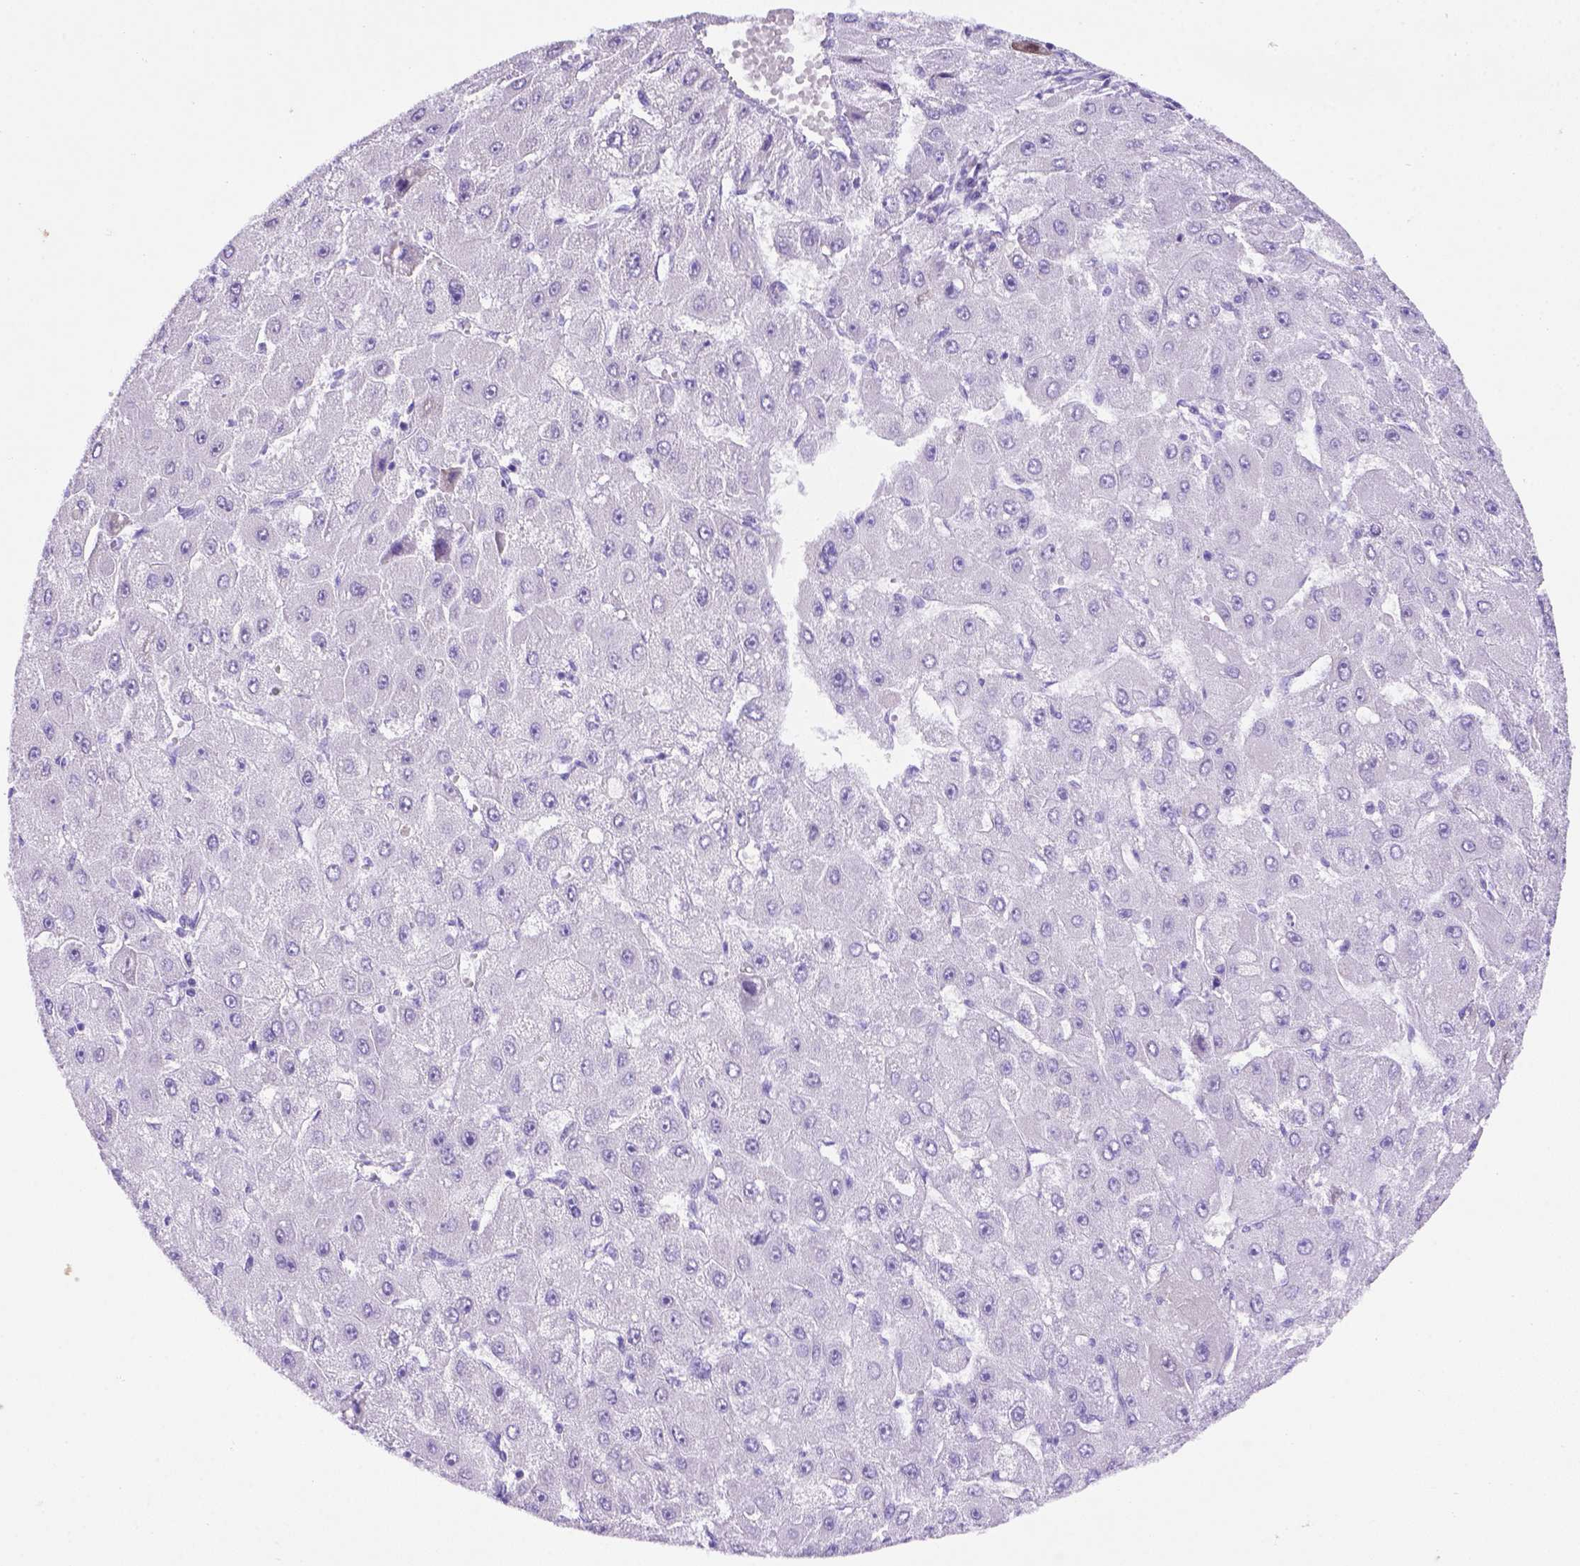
{"staining": {"intensity": "negative", "quantity": "none", "location": "none"}, "tissue": "liver cancer", "cell_type": "Tumor cells", "image_type": "cancer", "snomed": [{"axis": "morphology", "description": "Carcinoma, Hepatocellular, NOS"}, {"axis": "topography", "description": "Liver"}], "caption": "This is an IHC micrograph of human liver cancer. There is no staining in tumor cells.", "gene": "FOXI1", "patient": {"sex": "female", "age": 25}}